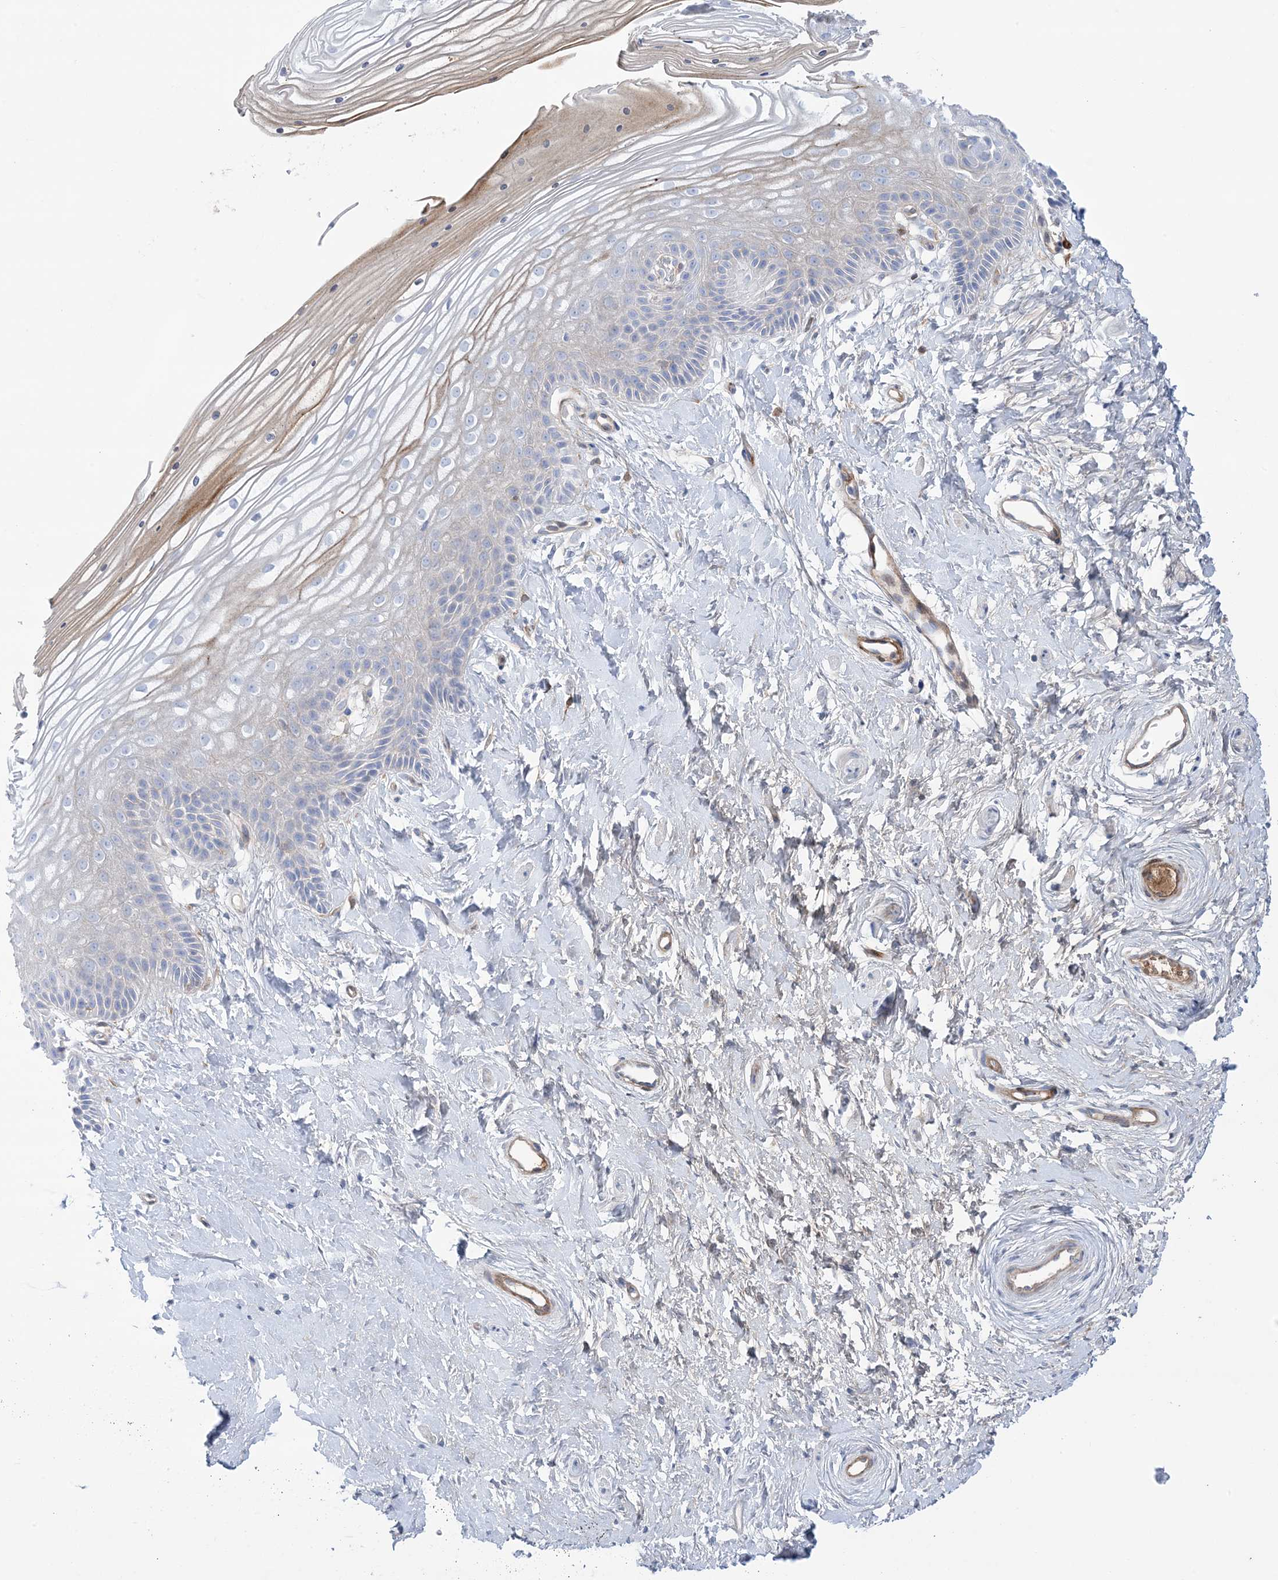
{"staining": {"intensity": "weak", "quantity": "<25%", "location": "cytoplasmic/membranous"}, "tissue": "vagina", "cell_type": "Squamous epithelial cells", "image_type": "normal", "snomed": [{"axis": "morphology", "description": "Normal tissue, NOS"}, {"axis": "topography", "description": "Vagina"}, {"axis": "topography", "description": "Cervix"}], "caption": "The image displays no staining of squamous epithelial cells in benign vagina.", "gene": "ATP11C", "patient": {"sex": "female", "age": 40}}